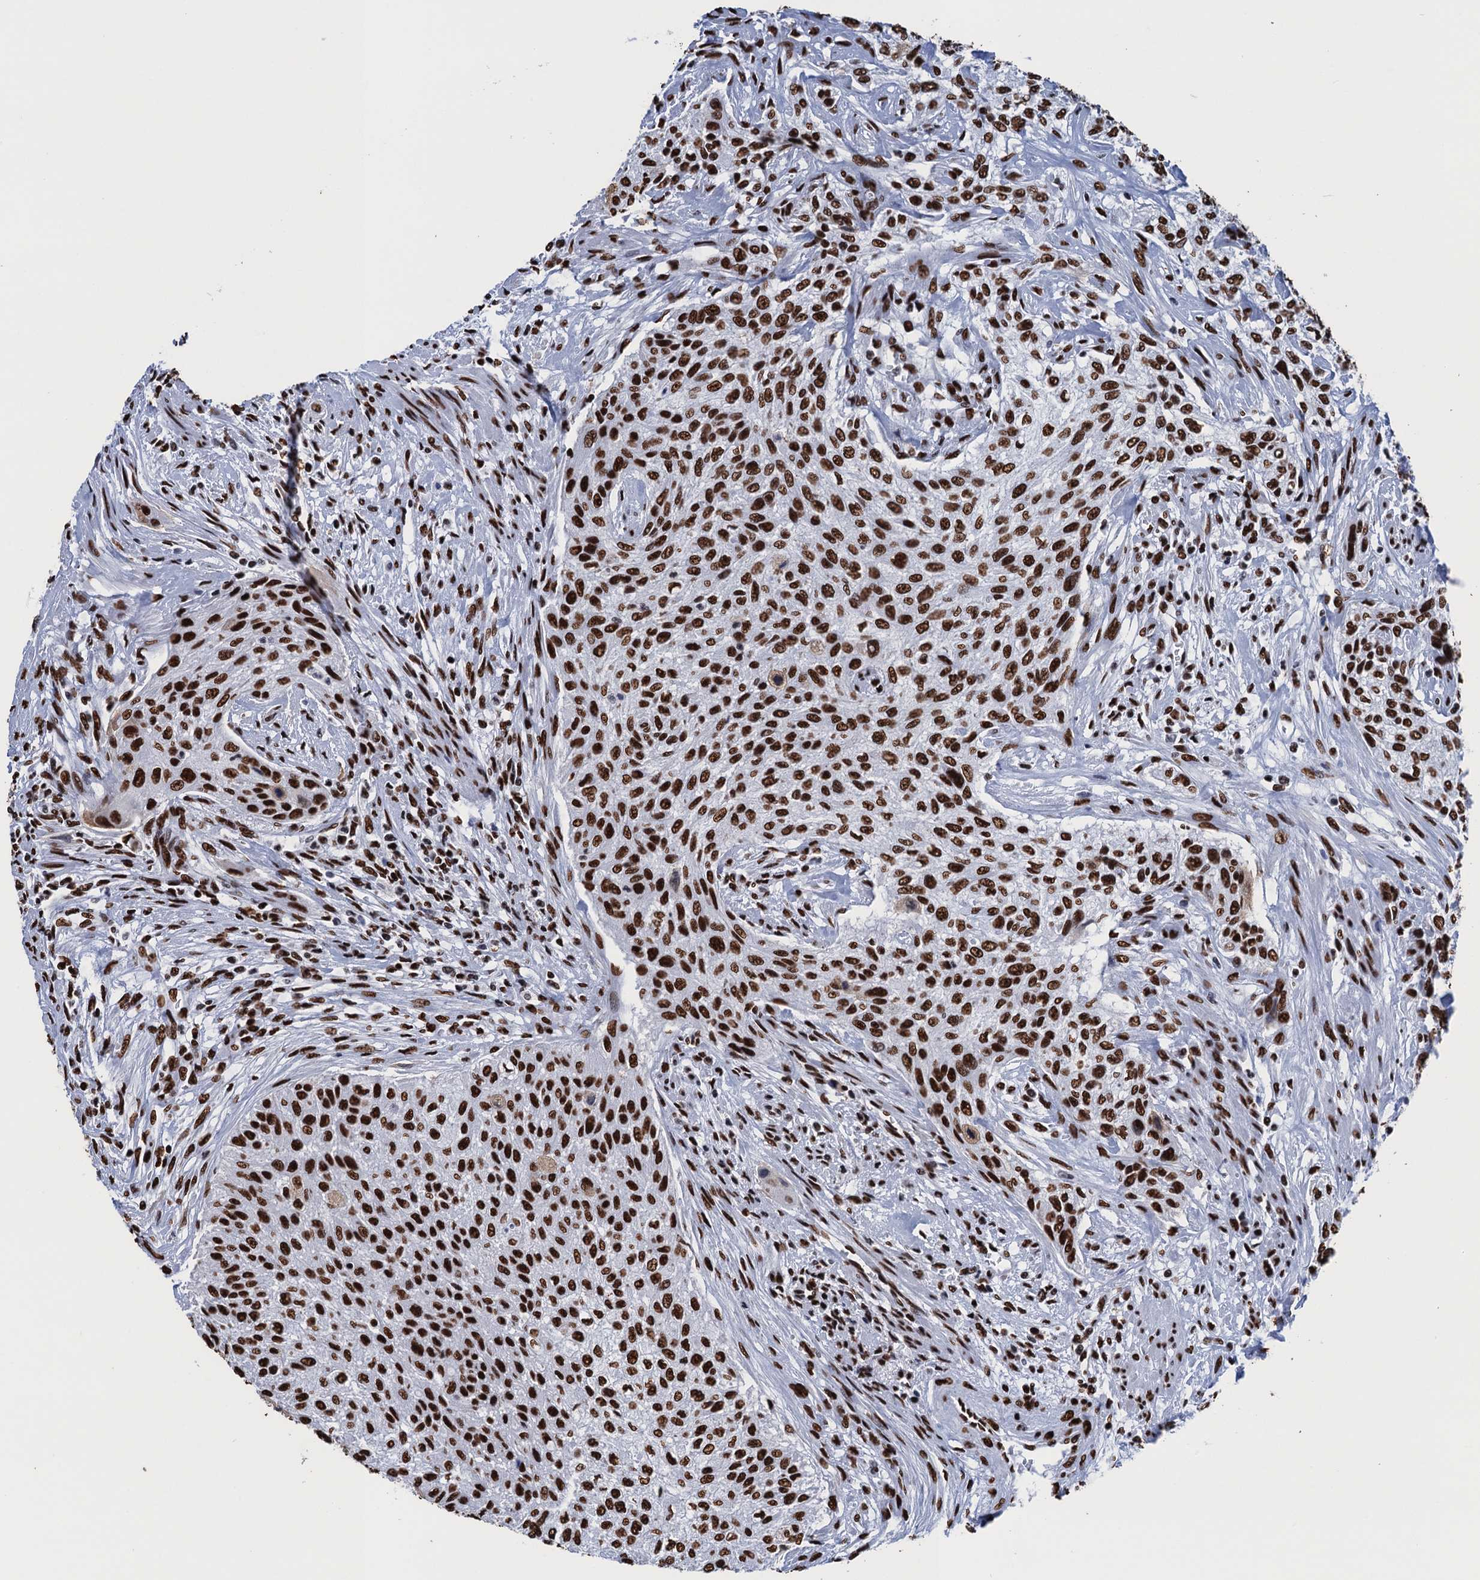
{"staining": {"intensity": "strong", "quantity": ">75%", "location": "nuclear"}, "tissue": "urothelial cancer", "cell_type": "Tumor cells", "image_type": "cancer", "snomed": [{"axis": "morphology", "description": "Normal tissue, NOS"}, {"axis": "morphology", "description": "Urothelial carcinoma, NOS"}, {"axis": "topography", "description": "Urinary bladder"}, {"axis": "topography", "description": "Peripheral nerve tissue"}], "caption": "Immunohistochemical staining of human transitional cell carcinoma displays high levels of strong nuclear protein staining in approximately >75% of tumor cells.", "gene": "UBA2", "patient": {"sex": "male", "age": 35}}